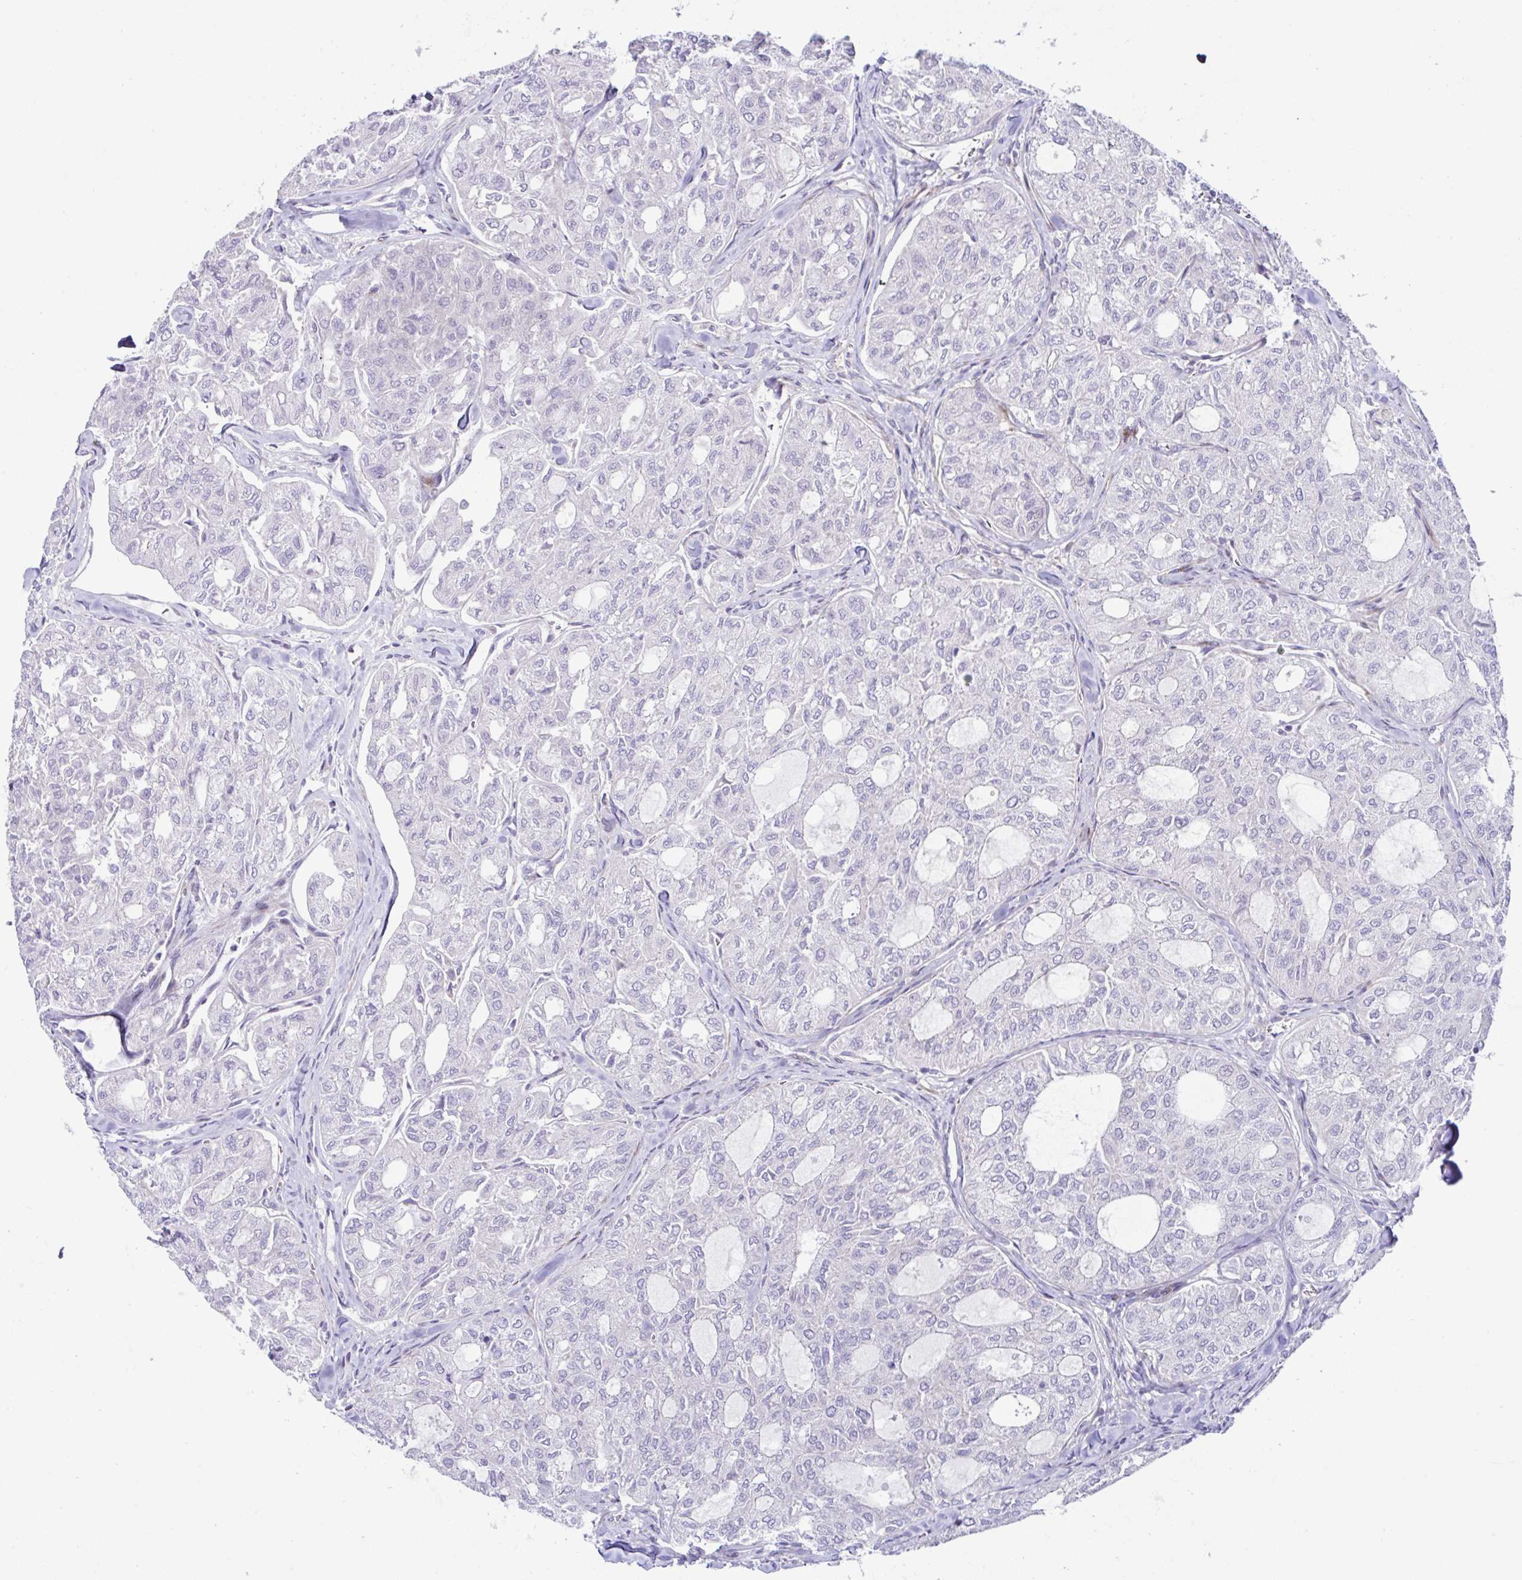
{"staining": {"intensity": "negative", "quantity": "none", "location": "none"}, "tissue": "thyroid cancer", "cell_type": "Tumor cells", "image_type": "cancer", "snomed": [{"axis": "morphology", "description": "Follicular adenoma carcinoma, NOS"}, {"axis": "topography", "description": "Thyroid gland"}], "caption": "This is an immunohistochemistry image of human follicular adenoma carcinoma (thyroid). There is no positivity in tumor cells.", "gene": "ZNF713", "patient": {"sex": "male", "age": 75}}